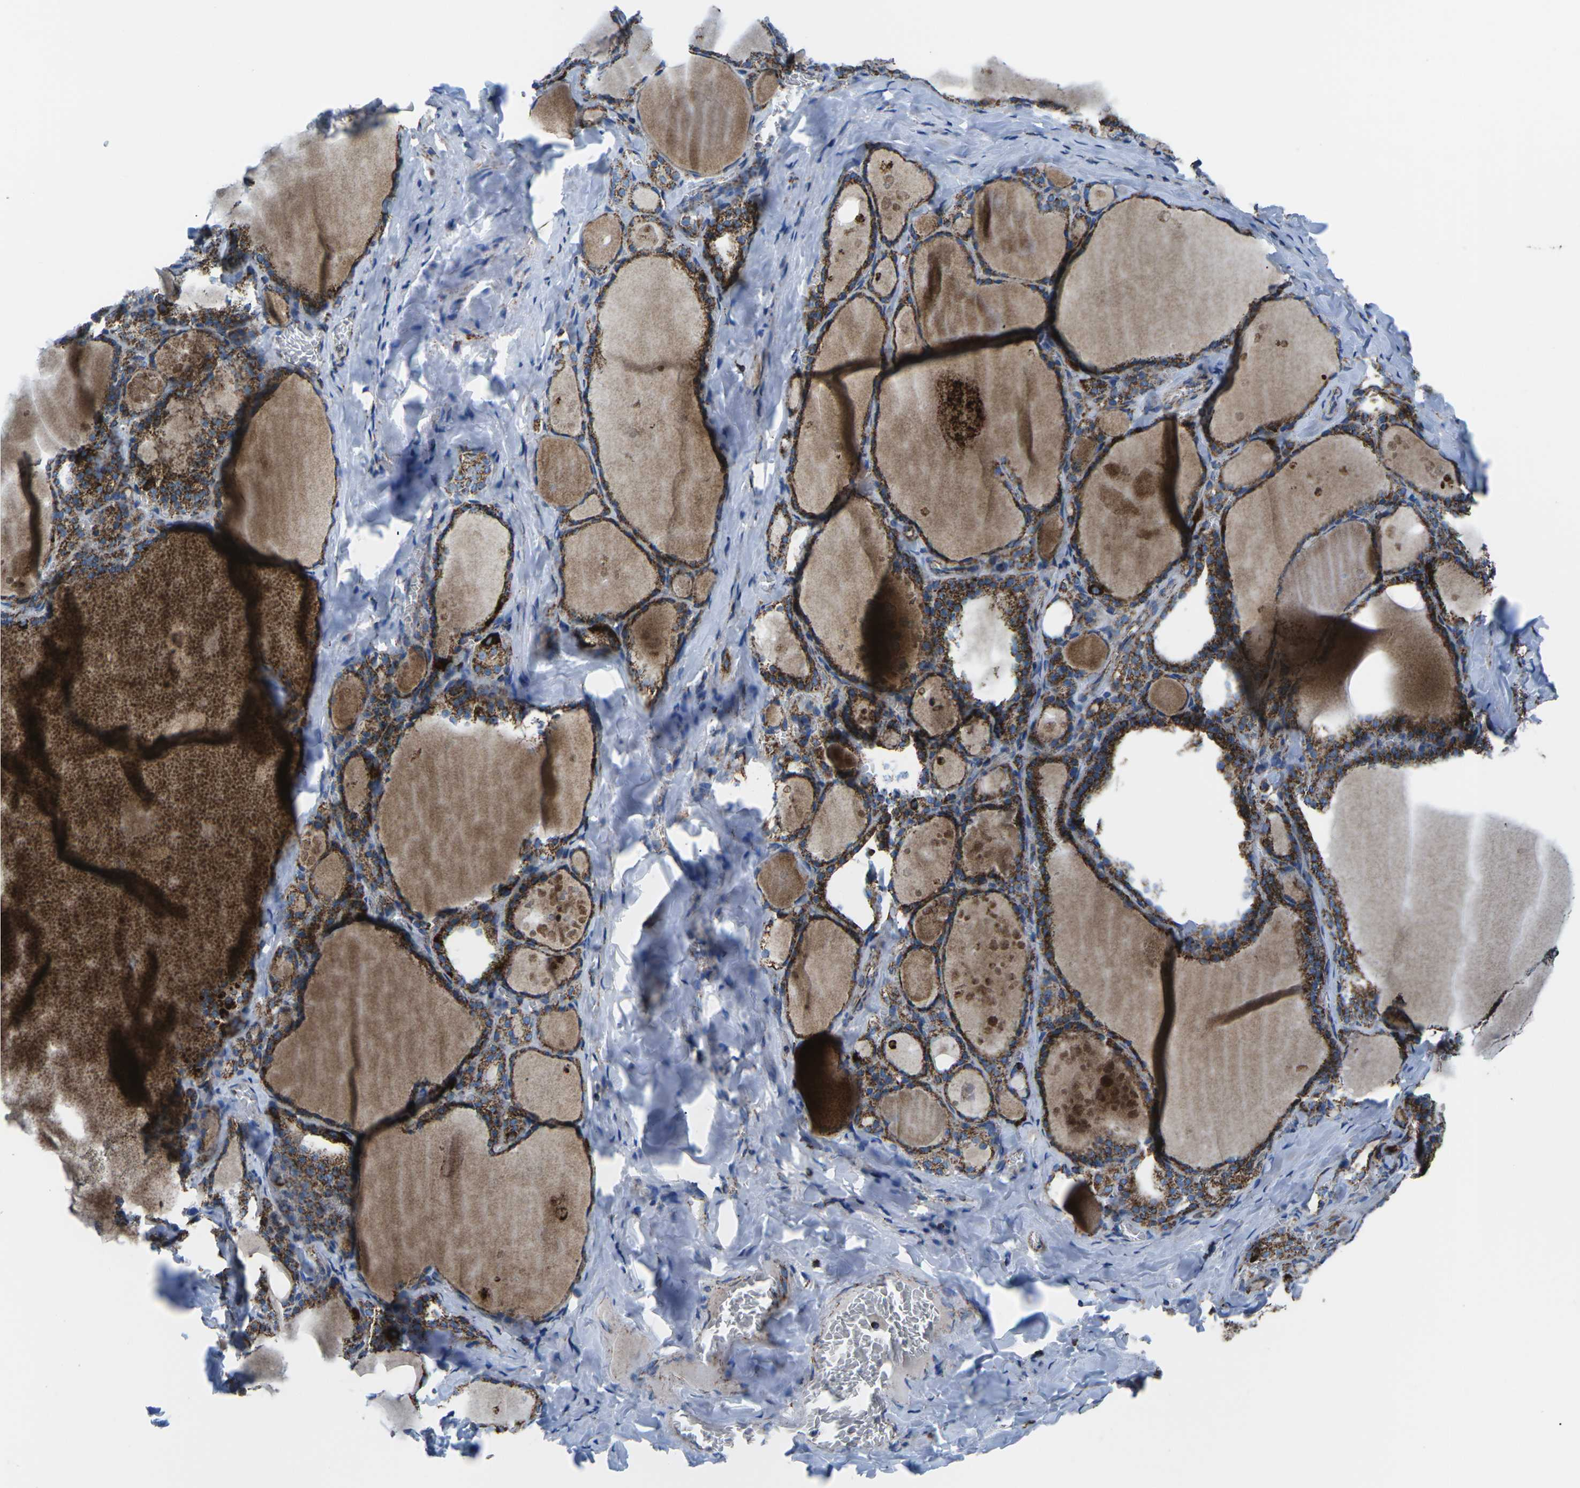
{"staining": {"intensity": "strong", "quantity": ">75%", "location": "cytoplasmic/membranous"}, "tissue": "thyroid gland", "cell_type": "Glandular cells", "image_type": "normal", "snomed": [{"axis": "morphology", "description": "Normal tissue, NOS"}, {"axis": "topography", "description": "Thyroid gland"}], "caption": "Immunohistochemical staining of unremarkable thyroid gland shows high levels of strong cytoplasmic/membranous expression in approximately >75% of glandular cells. (DAB = brown stain, brightfield microscopy at high magnification).", "gene": "MT", "patient": {"sex": "male", "age": 56}}